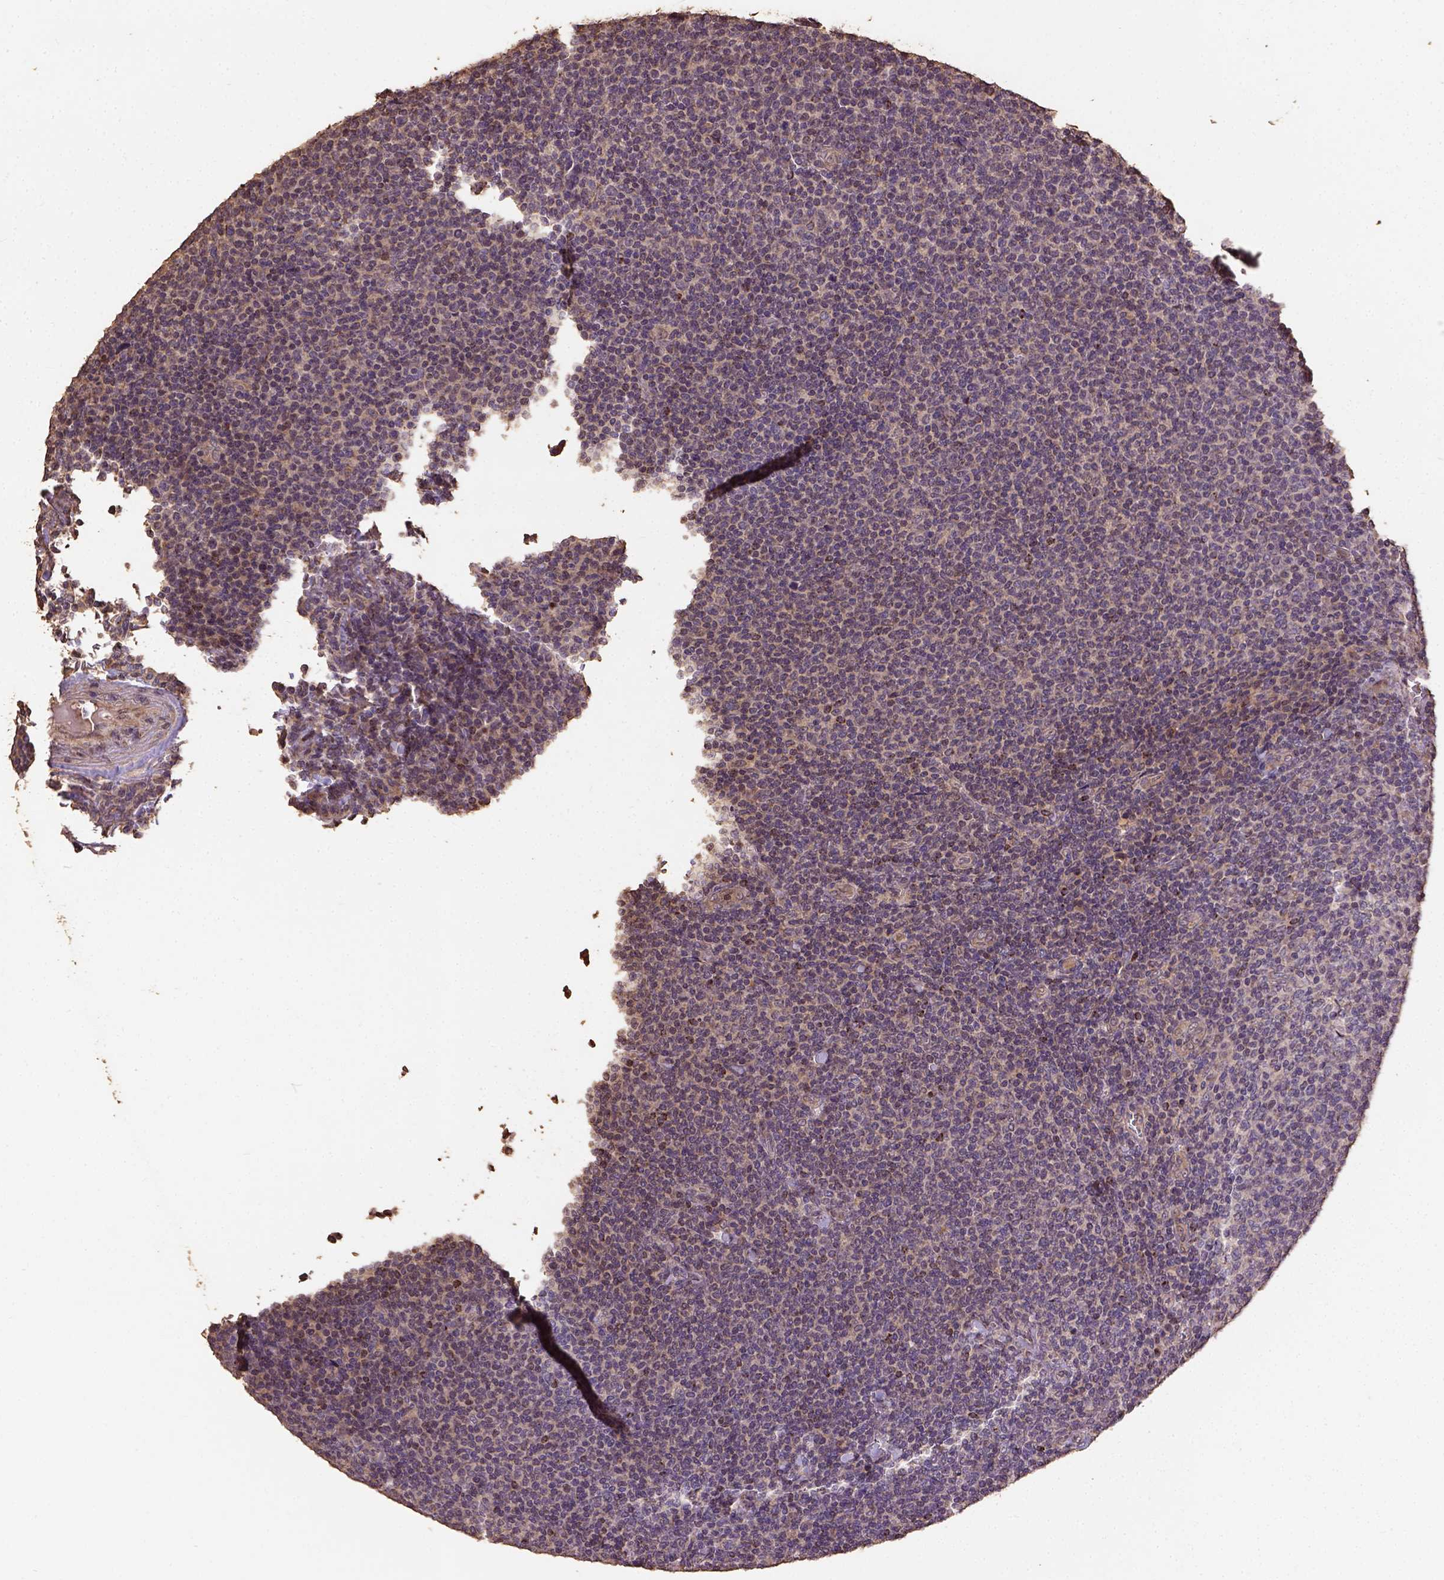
{"staining": {"intensity": "weak", "quantity": "25%-75%", "location": "cytoplasmic/membranous"}, "tissue": "lymphoma", "cell_type": "Tumor cells", "image_type": "cancer", "snomed": [{"axis": "morphology", "description": "Malignant lymphoma, non-Hodgkin's type, Low grade"}, {"axis": "topography", "description": "Lymph node"}], "caption": "This is a micrograph of IHC staining of lymphoma, which shows weak staining in the cytoplasmic/membranous of tumor cells.", "gene": "ATP1B3", "patient": {"sex": "male", "age": 52}}